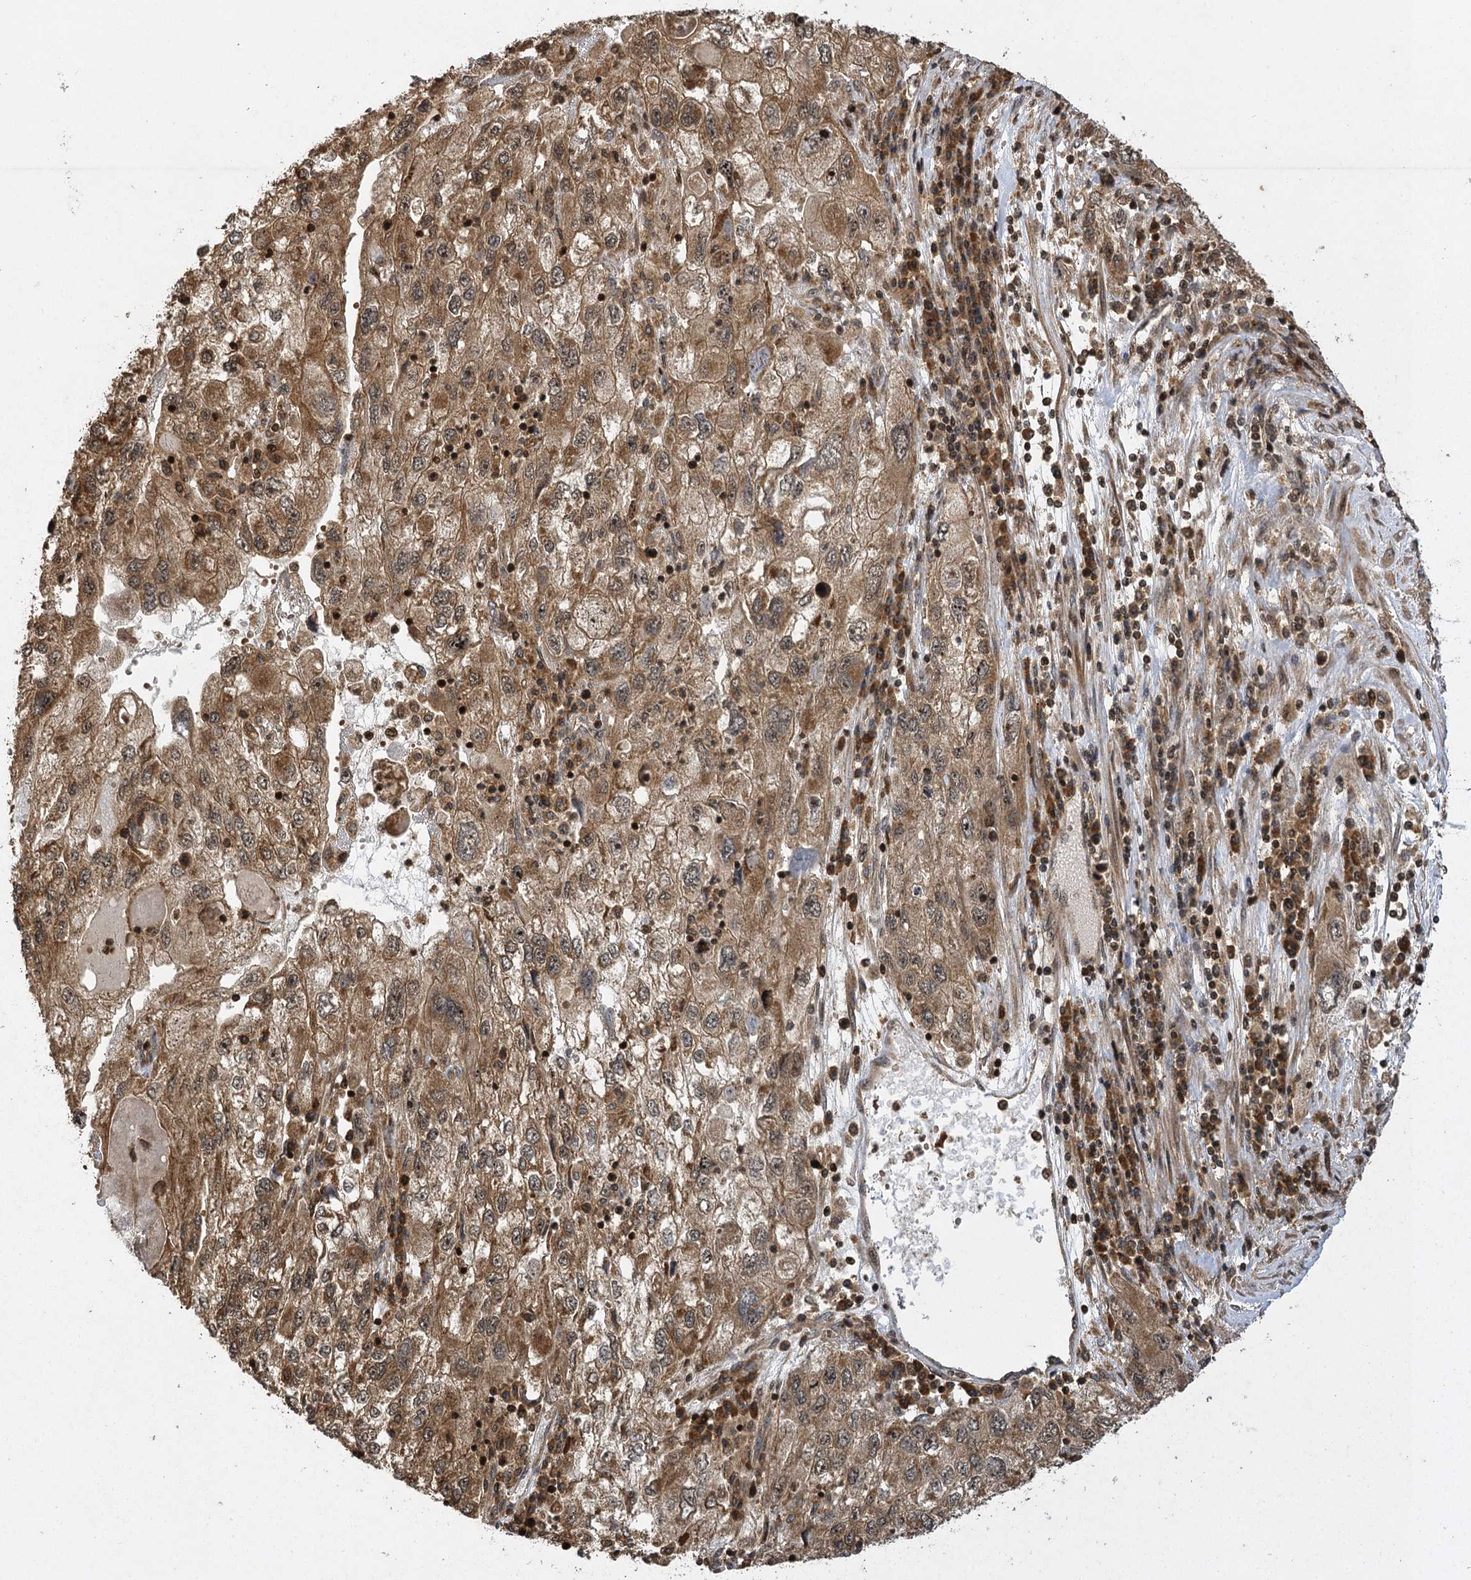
{"staining": {"intensity": "moderate", "quantity": ">75%", "location": "cytoplasmic/membranous"}, "tissue": "endometrial cancer", "cell_type": "Tumor cells", "image_type": "cancer", "snomed": [{"axis": "morphology", "description": "Adenocarcinoma, NOS"}, {"axis": "topography", "description": "Endometrium"}], "caption": "Immunohistochemistry photomicrograph of neoplastic tissue: endometrial cancer stained using IHC exhibits medium levels of moderate protein expression localized specifically in the cytoplasmic/membranous of tumor cells, appearing as a cytoplasmic/membranous brown color.", "gene": "IL11RA", "patient": {"sex": "female", "age": 49}}